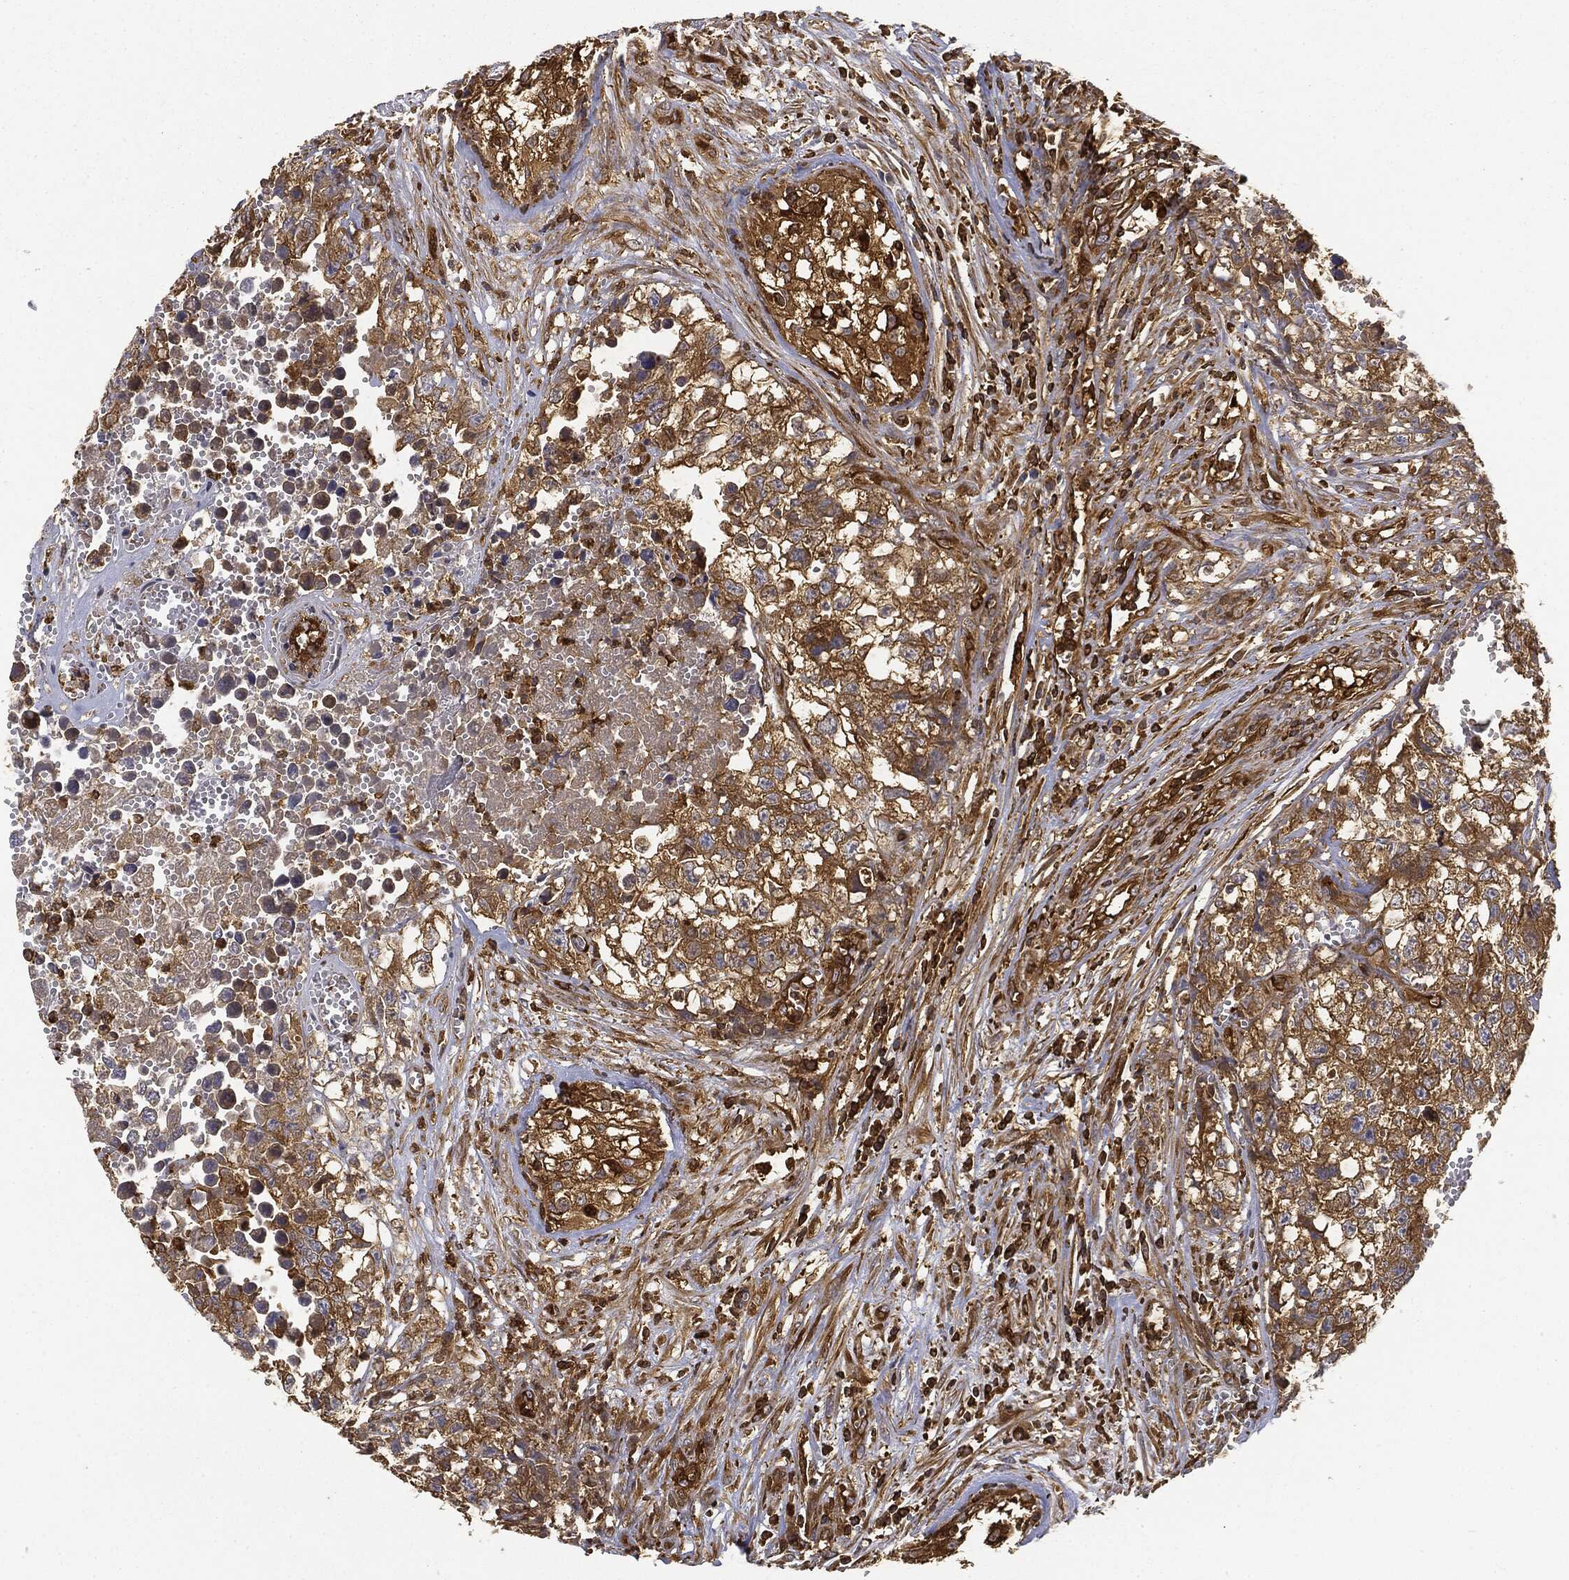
{"staining": {"intensity": "moderate", "quantity": ">75%", "location": "cytoplasmic/membranous"}, "tissue": "testis cancer", "cell_type": "Tumor cells", "image_type": "cancer", "snomed": [{"axis": "morphology", "description": "Seminoma, NOS"}, {"axis": "morphology", "description": "Carcinoma, Embryonal, NOS"}, {"axis": "topography", "description": "Testis"}], "caption": "Protein expression analysis of human testis cancer (embryonal carcinoma) reveals moderate cytoplasmic/membranous positivity in approximately >75% of tumor cells. (IHC, brightfield microscopy, high magnification).", "gene": "WDR1", "patient": {"sex": "male", "age": 22}}